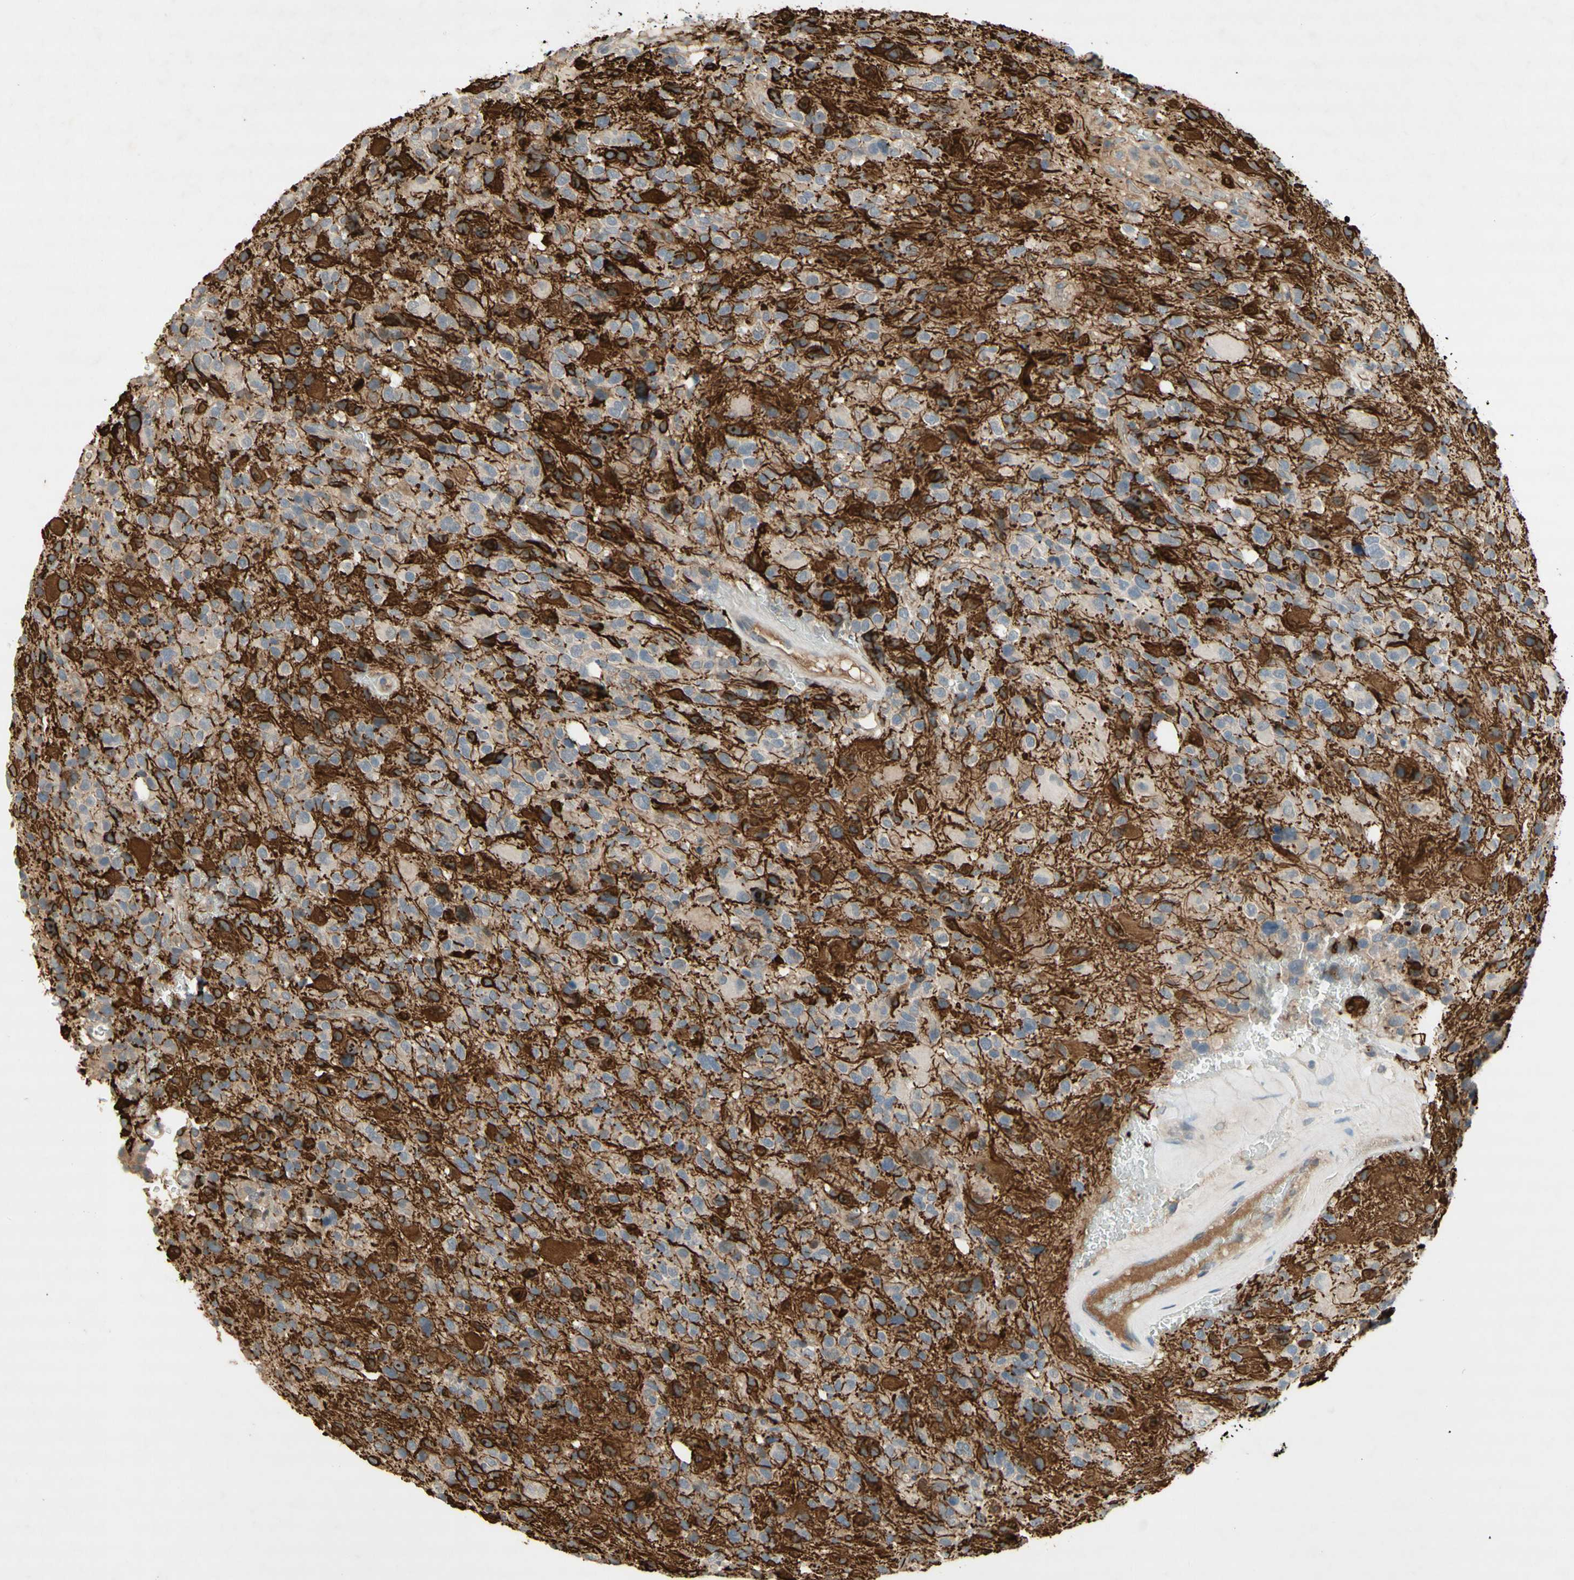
{"staining": {"intensity": "moderate", "quantity": "<25%", "location": "cytoplasmic/membranous"}, "tissue": "glioma", "cell_type": "Tumor cells", "image_type": "cancer", "snomed": [{"axis": "morphology", "description": "Glioma, malignant, High grade"}, {"axis": "topography", "description": "Brain"}], "caption": "Immunohistochemistry of human malignant high-grade glioma demonstrates low levels of moderate cytoplasmic/membranous positivity in approximately <25% of tumor cells.", "gene": "NRG4", "patient": {"sex": "male", "age": 48}}